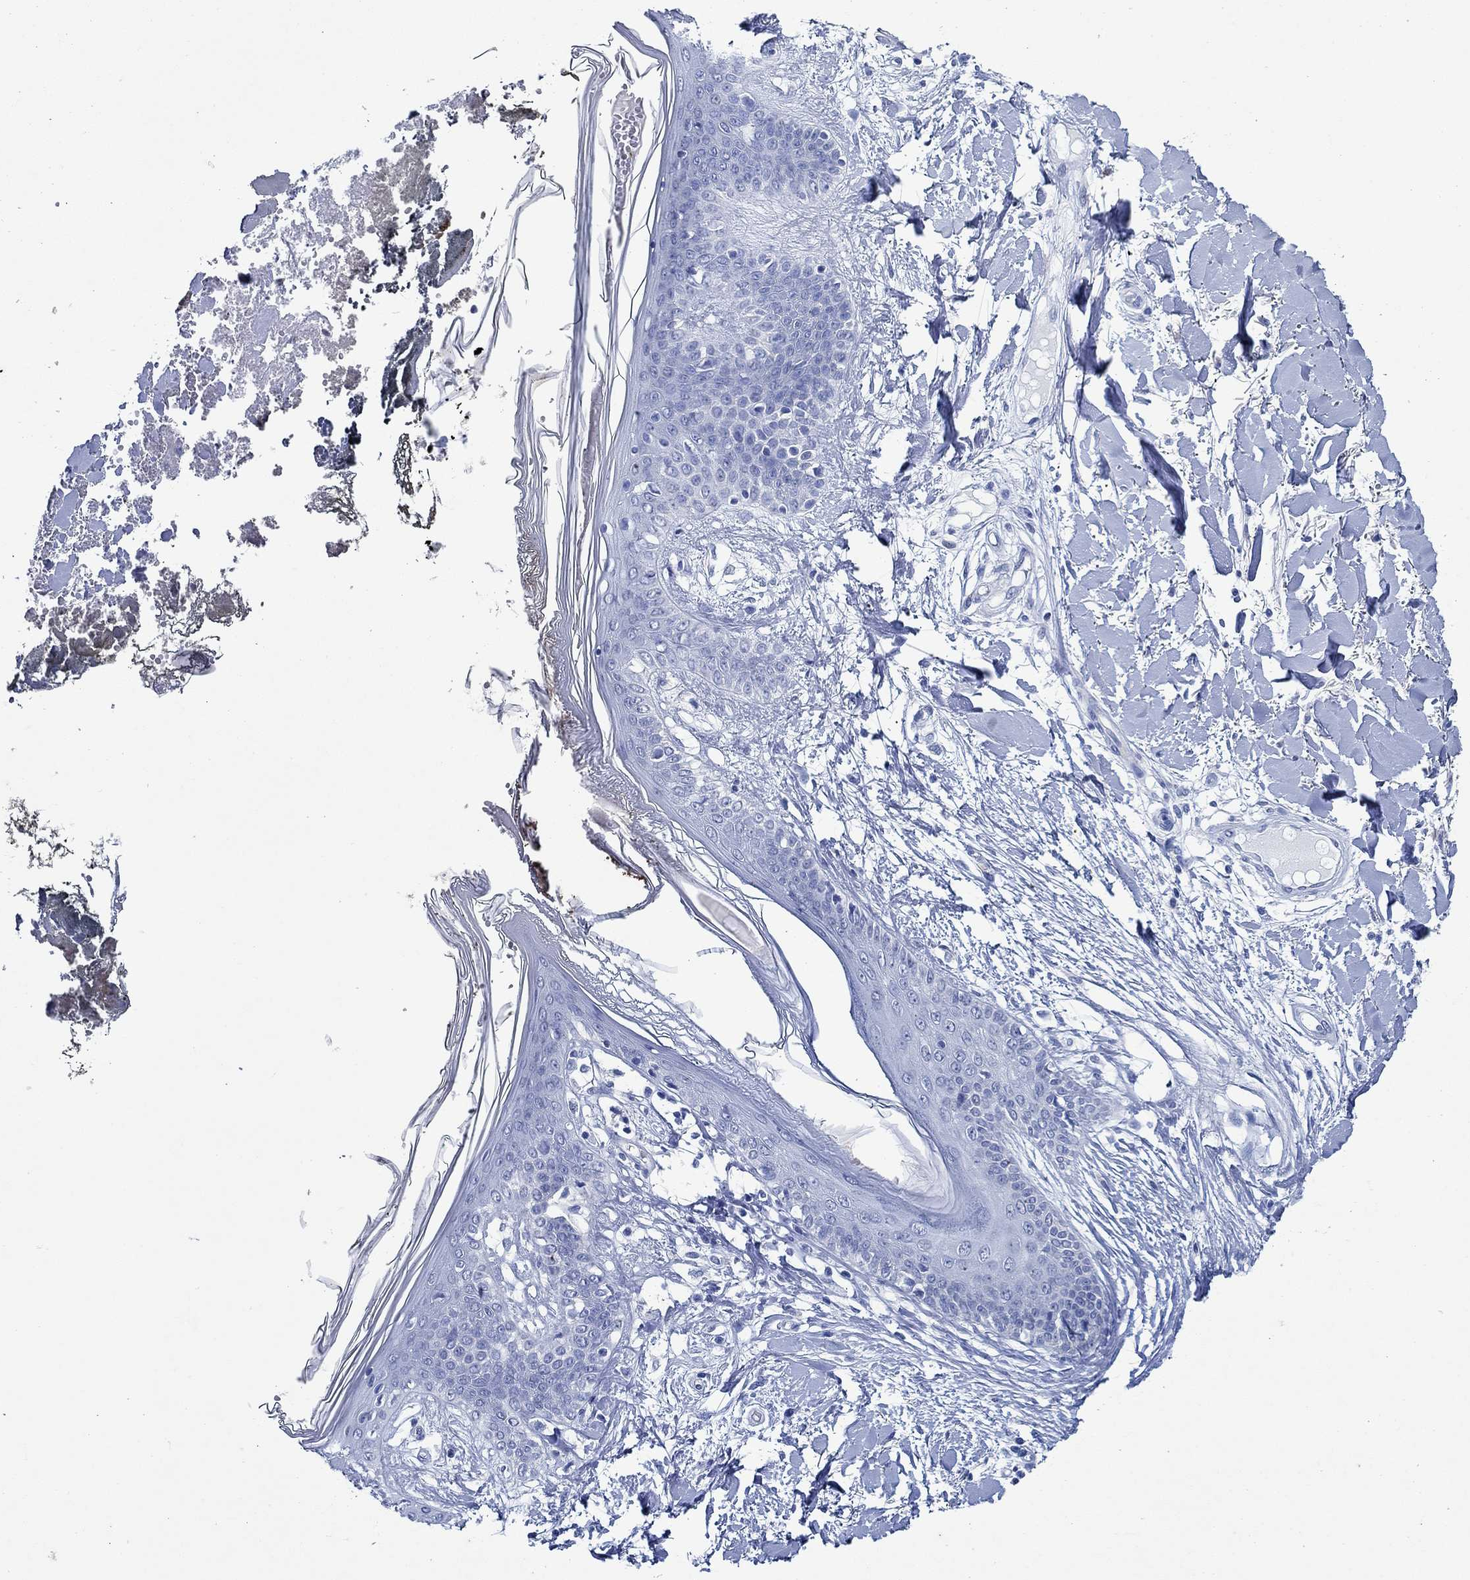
{"staining": {"intensity": "negative", "quantity": "none", "location": "none"}, "tissue": "skin", "cell_type": "Fibroblasts", "image_type": "normal", "snomed": [{"axis": "morphology", "description": "Normal tissue, NOS"}, {"axis": "topography", "description": "Skin"}], "caption": "Protein analysis of normal skin demonstrates no significant positivity in fibroblasts. (Immunohistochemistry (ihc), brightfield microscopy, high magnification).", "gene": "ZNF671", "patient": {"sex": "female", "age": 34}}